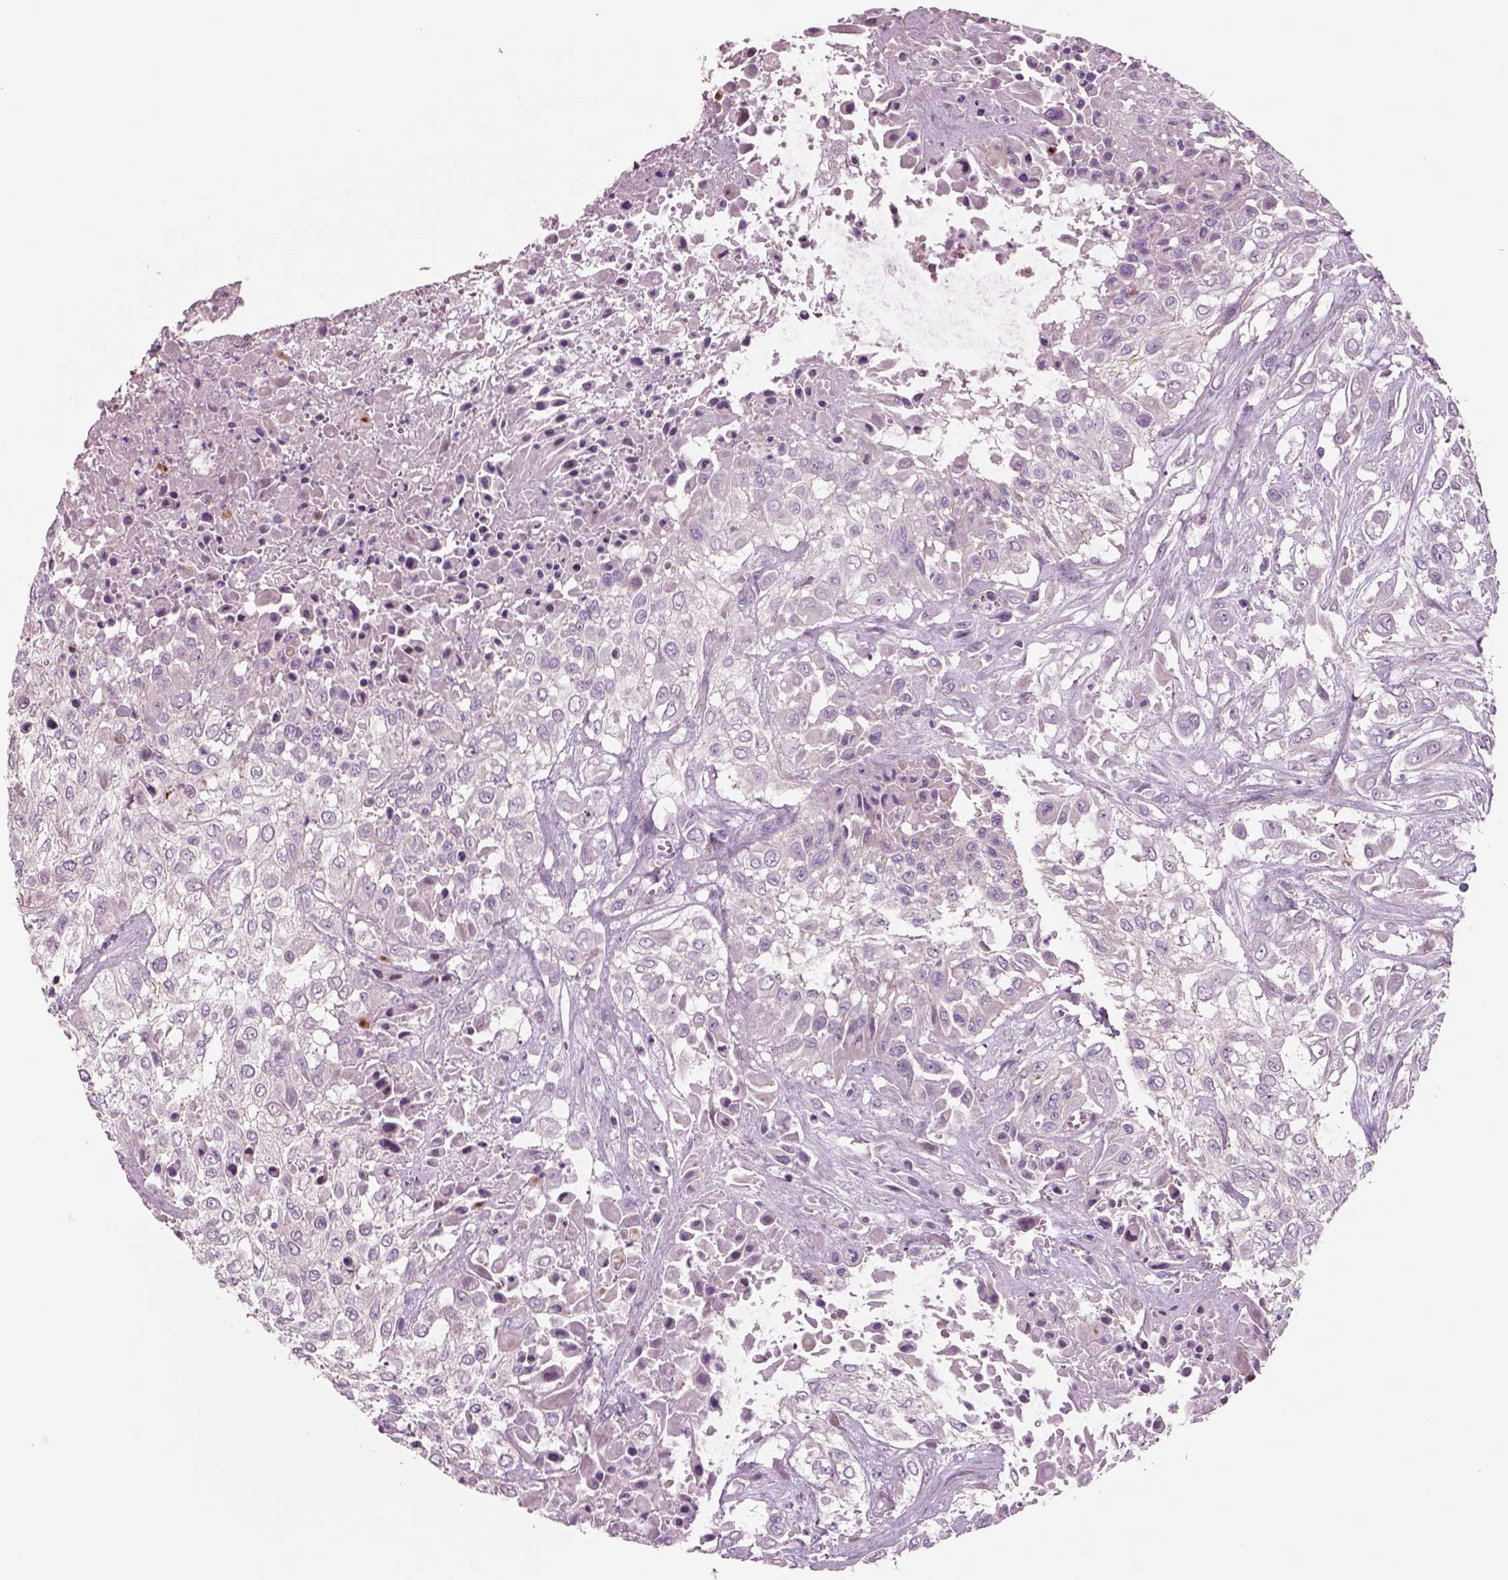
{"staining": {"intensity": "negative", "quantity": "none", "location": "none"}, "tissue": "urothelial cancer", "cell_type": "Tumor cells", "image_type": "cancer", "snomed": [{"axis": "morphology", "description": "Urothelial carcinoma, High grade"}, {"axis": "topography", "description": "Urinary bladder"}], "caption": "The micrograph demonstrates no significant expression in tumor cells of urothelial cancer.", "gene": "PLPP7", "patient": {"sex": "male", "age": 57}}